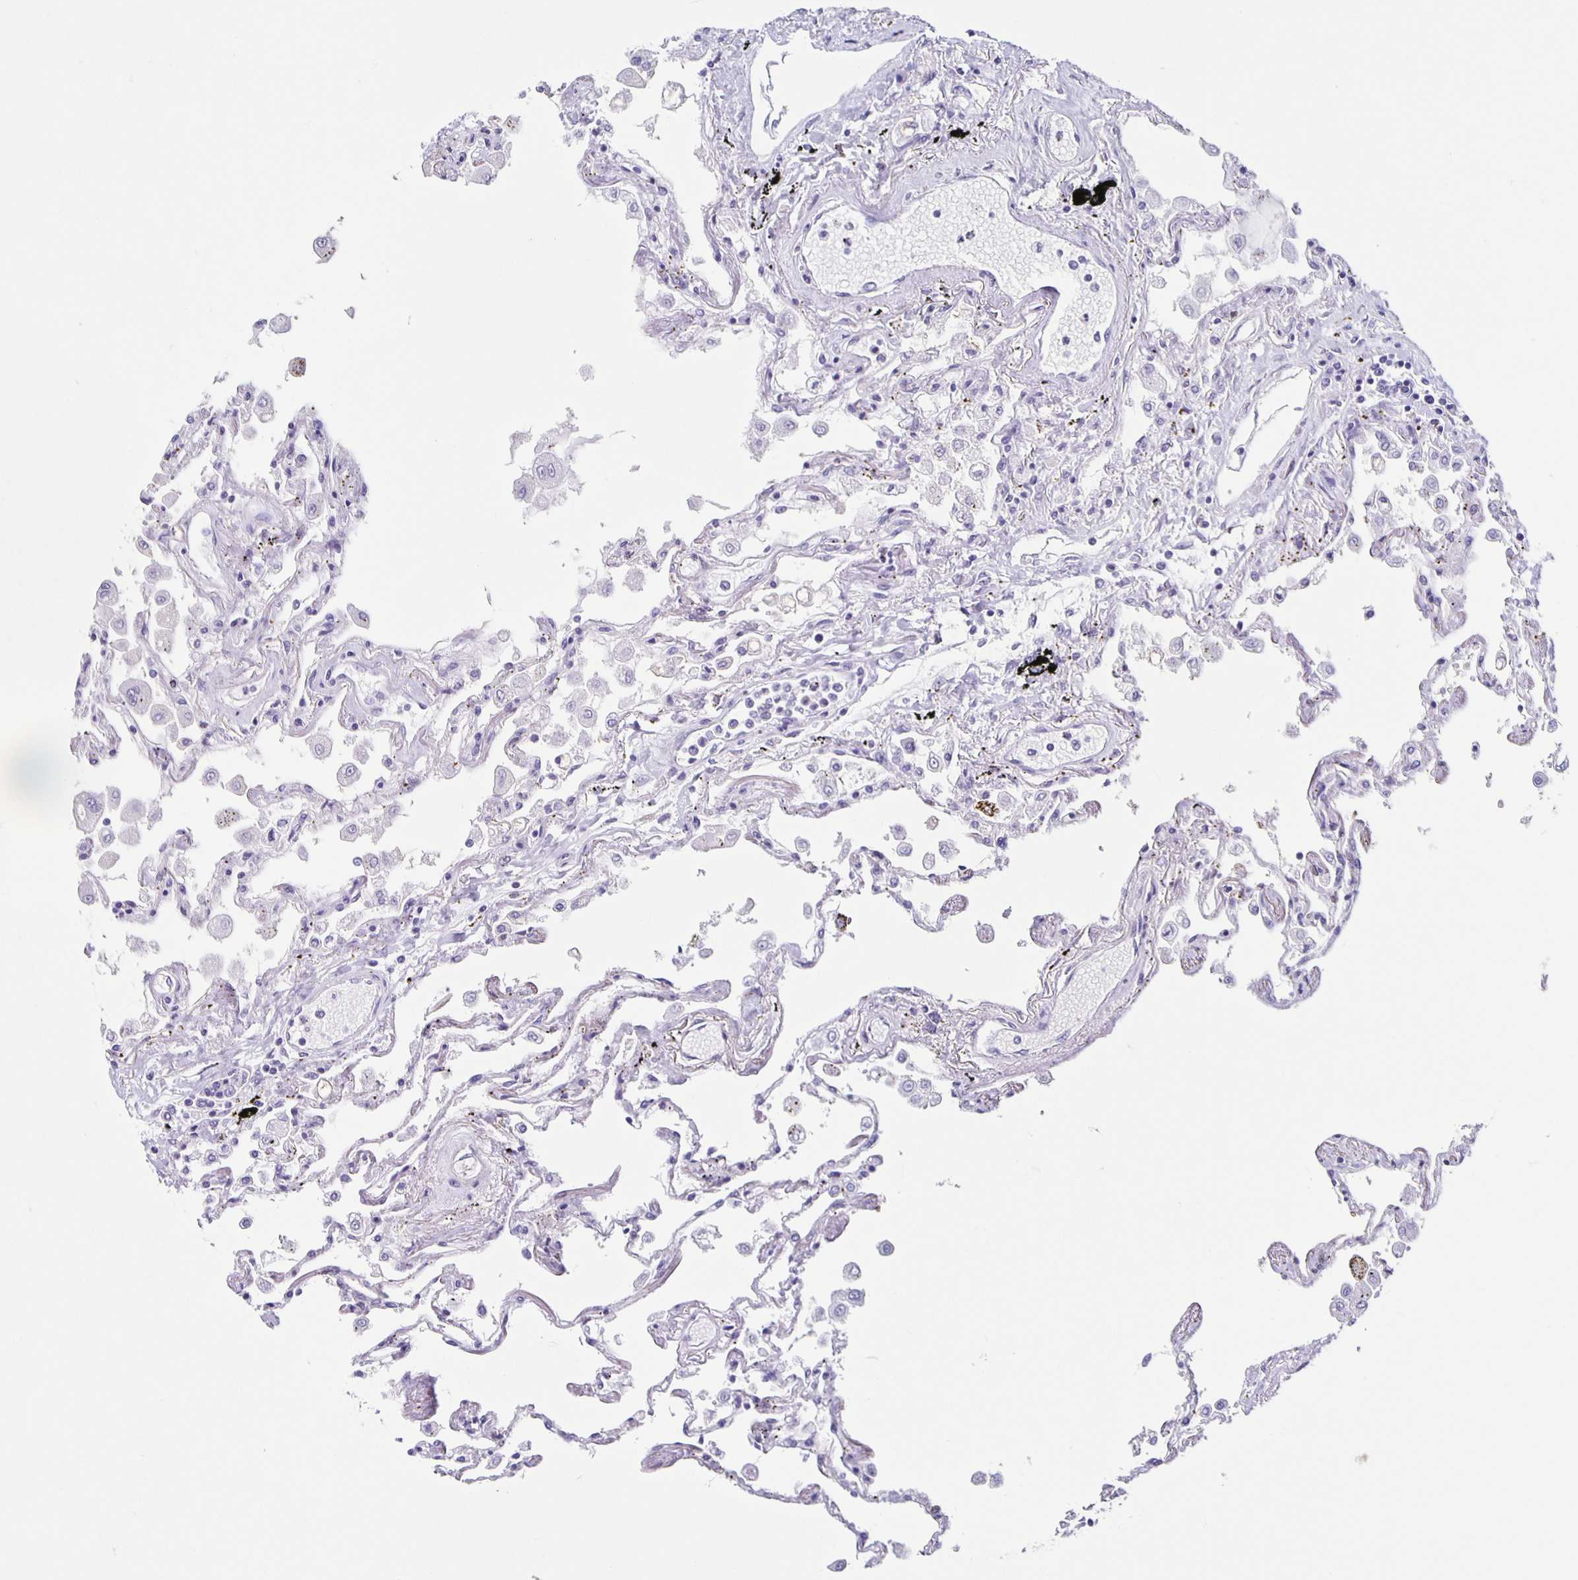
{"staining": {"intensity": "moderate", "quantity": "<25%", "location": "cytoplasmic/membranous,nuclear"}, "tissue": "lung", "cell_type": "Alveolar cells", "image_type": "normal", "snomed": [{"axis": "morphology", "description": "Normal tissue, NOS"}, {"axis": "morphology", "description": "Adenocarcinoma, NOS"}, {"axis": "topography", "description": "Cartilage tissue"}, {"axis": "topography", "description": "Lung"}], "caption": "Normal lung demonstrates moderate cytoplasmic/membranous,nuclear staining in about <25% of alveolar cells The staining was performed using DAB, with brown indicating positive protein expression. Nuclei are stained blue with hematoxylin..", "gene": "TPPP", "patient": {"sex": "female", "age": 67}}